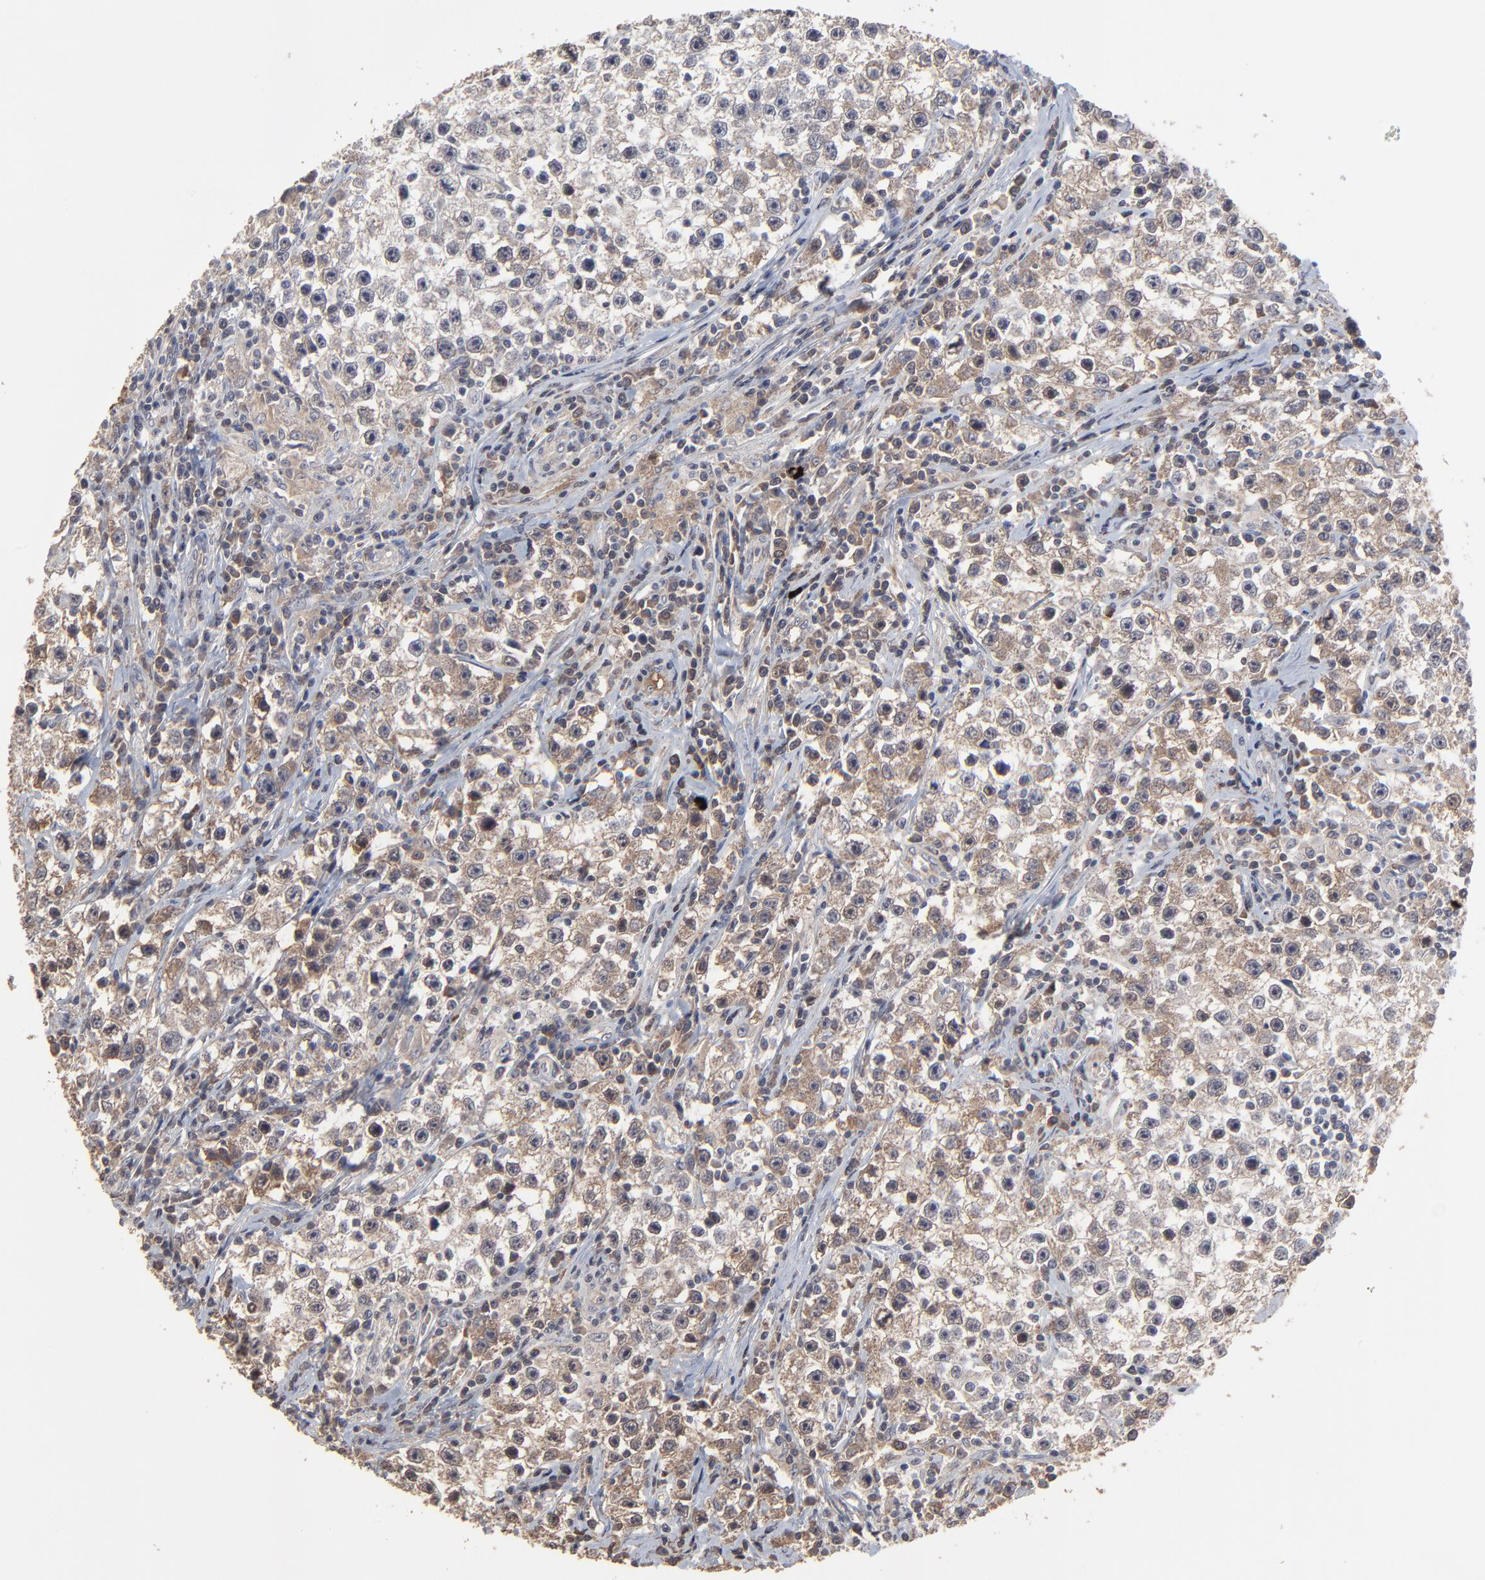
{"staining": {"intensity": "moderate", "quantity": ">75%", "location": "cytoplasmic/membranous"}, "tissue": "testis cancer", "cell_type": "Tumor cells", "image_type": "cancer", "snomed": [{"axis": "morphology", "description": "Seminoma, NOS"}, {"axis": "topography", "description": "Testis"}], "caption": "Immunohistochemistry histopathology image of neoplastic tissue: human testis cancer (seminoma) stained using immunohistochemistry (IHC) shows medium levels of moderate protein expression localized specifically in the cytoplasmic/membranous of tumor cells, appearing as a cytoplasmic/membranous brown color.", "gene": "VPREB3", "patient": {"sex": "male", "age": 35}}